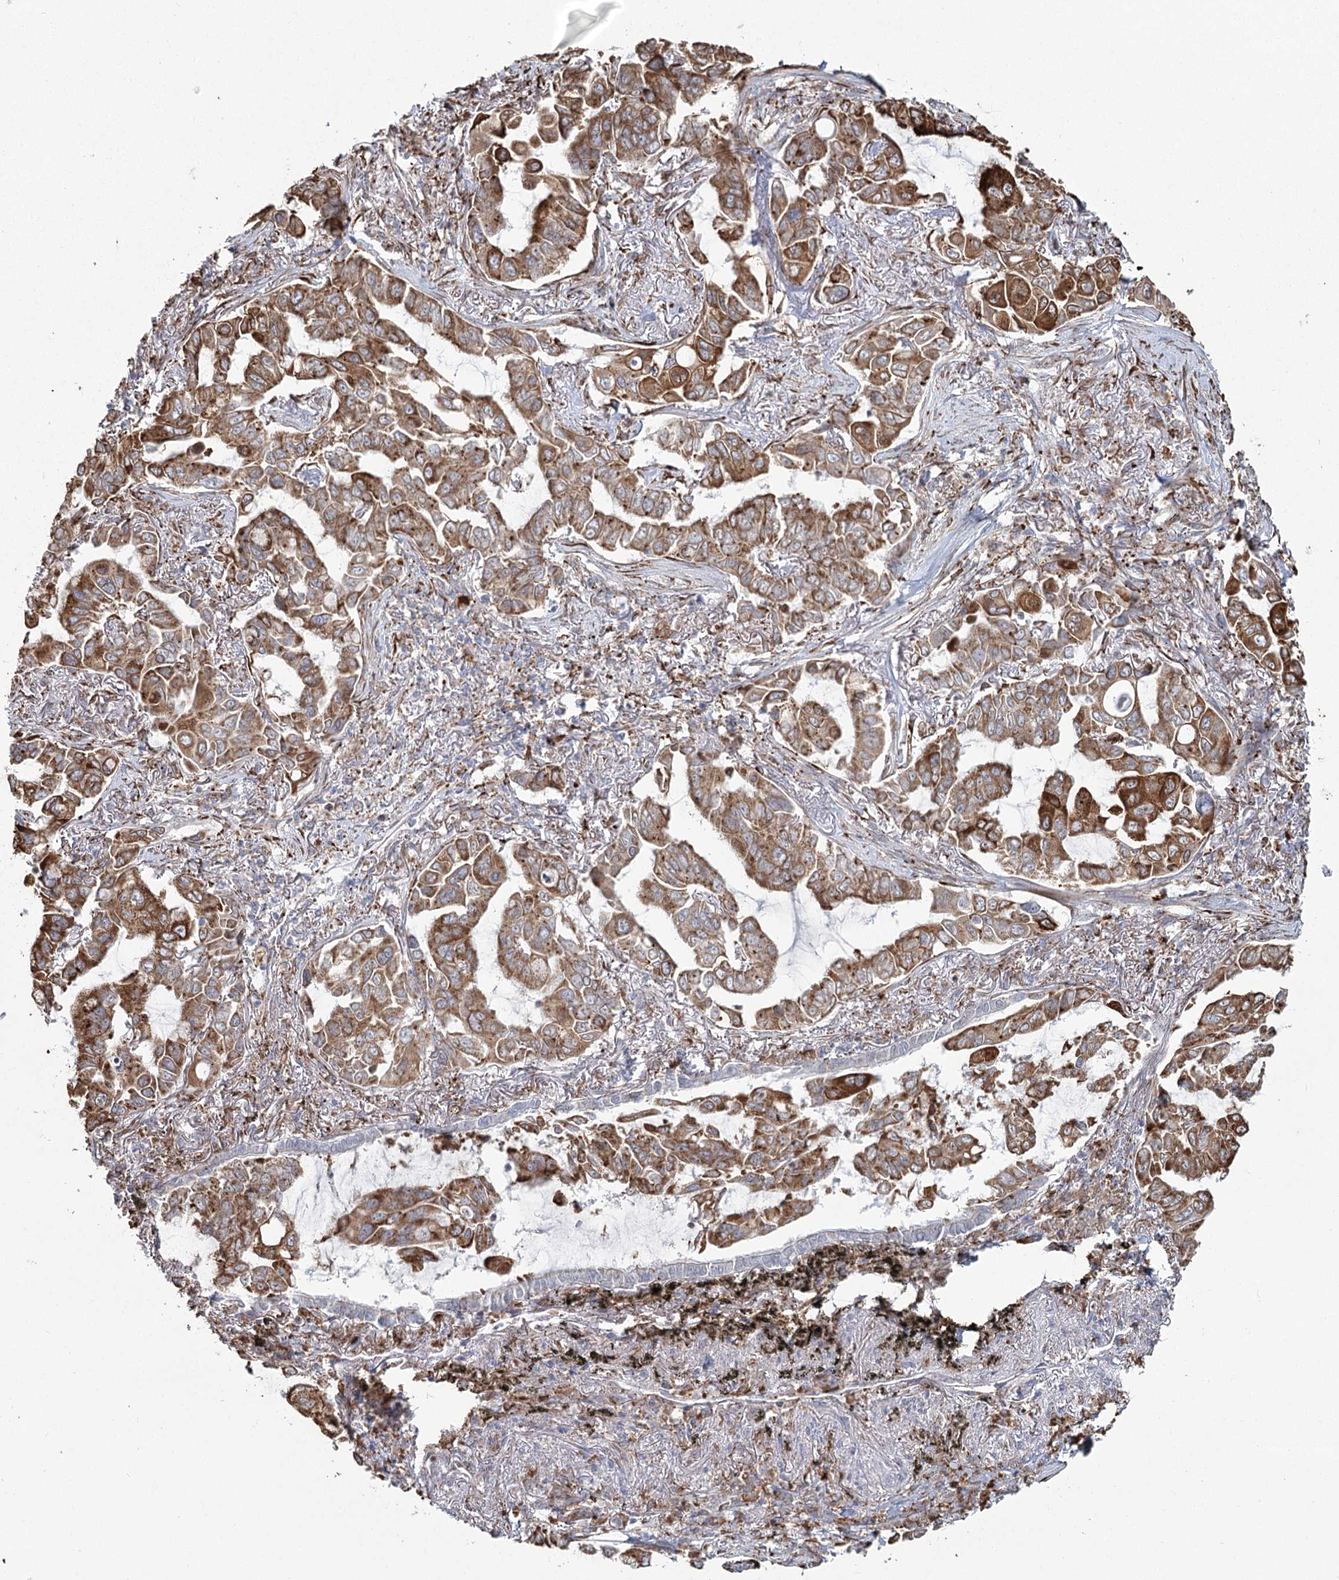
{"staining": {"intensity": "strong", "quantity": ">75%", "location": "cytoplasmic/membranous"}, "tissue": "lung cancer", "cell_type": "Tumor cells", "image_type": "cancer", "snomed": [{"axis": "morphology", "description": "Adenocarcinoma, NOS"}, {"axis": "topography", "description": "Lung"}], "caption": "This is an image of immunohistochemistry (IHC) staining of lung cancer, which shows strong staining in the cytoplasmic/membranous of tumor cells.", "gene": "ZCCHC9", "patient": {"sex": "male", "age": 64}}